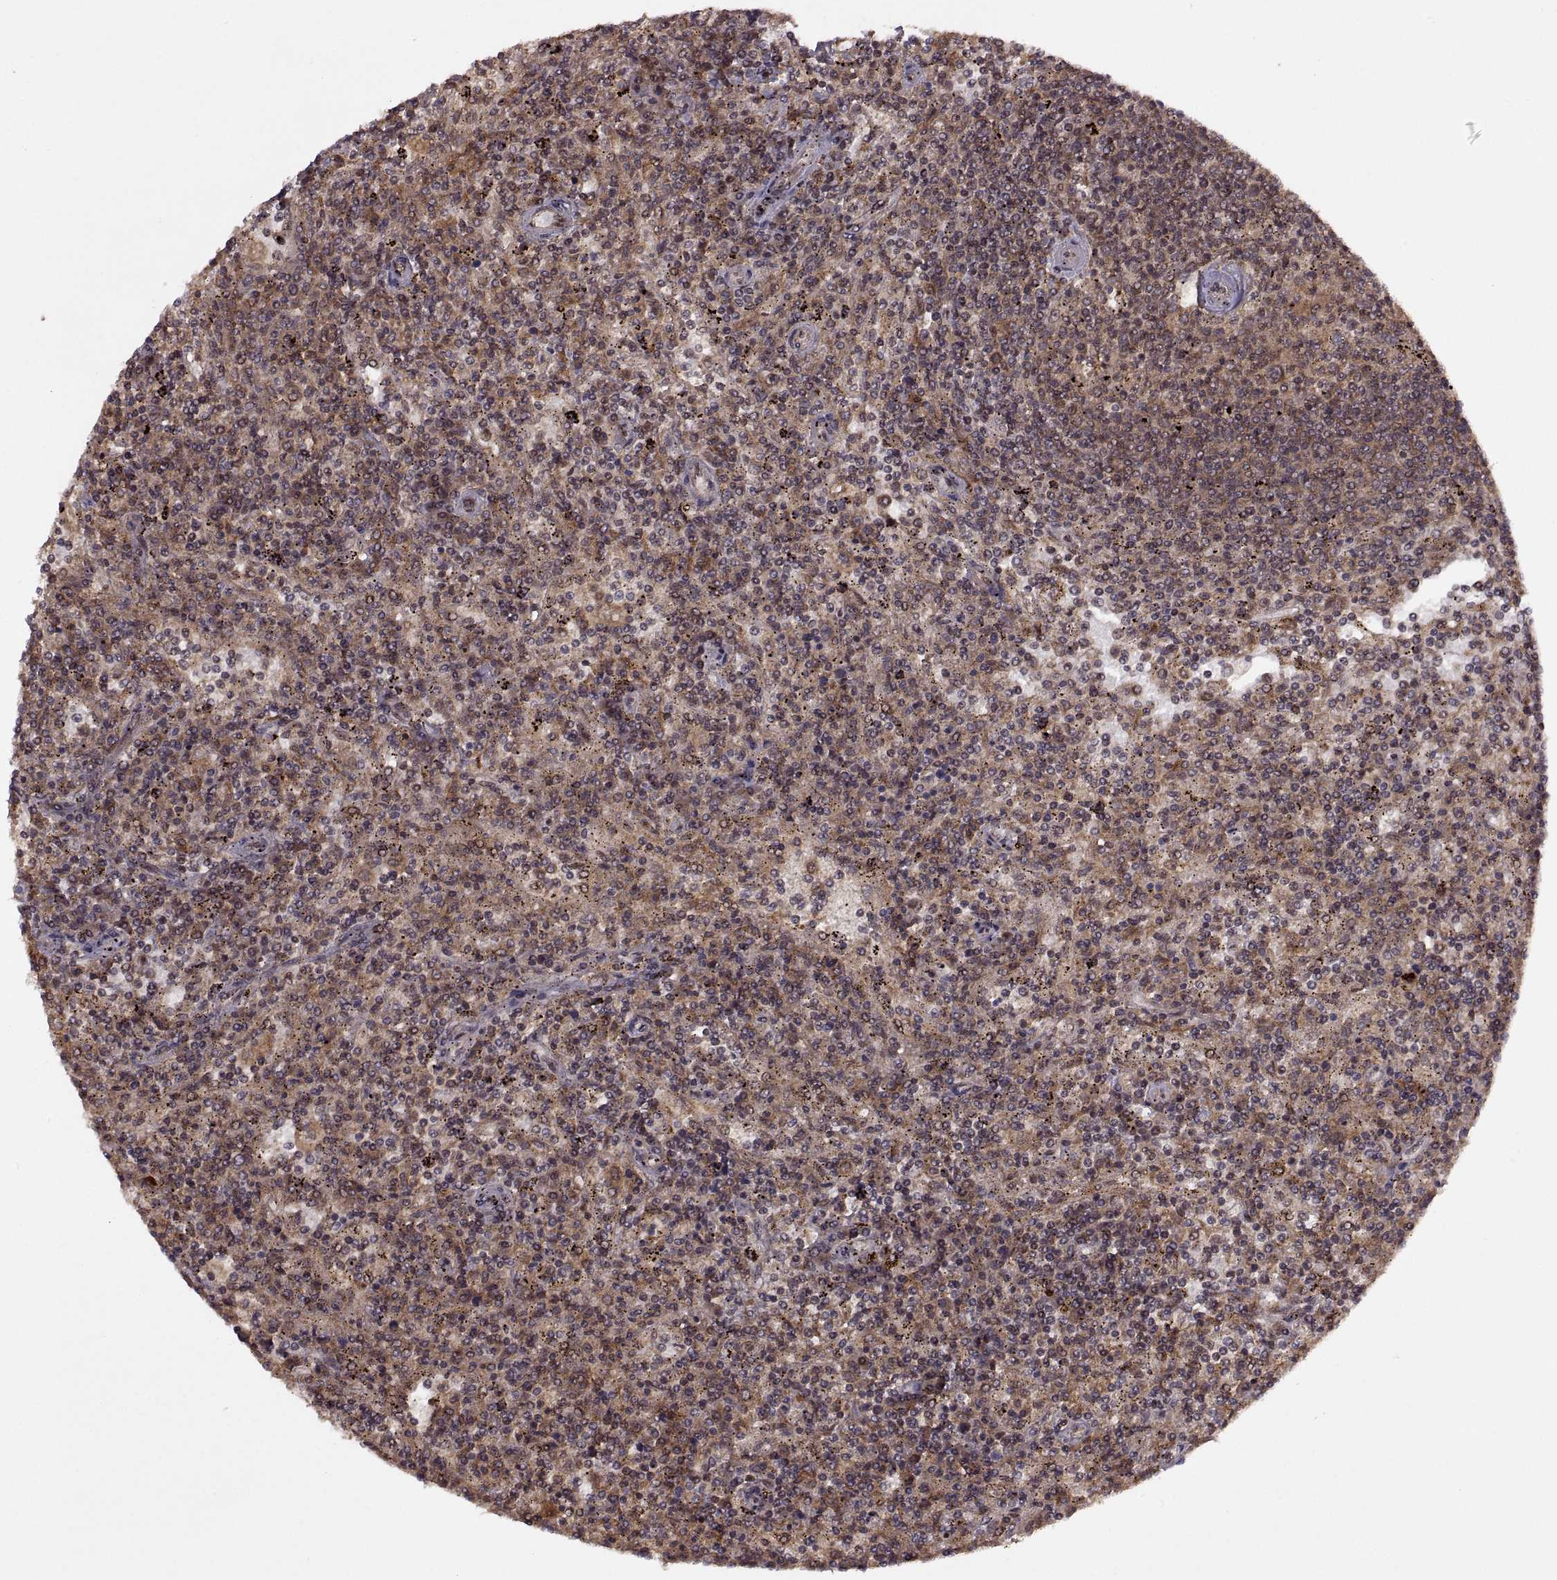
{"staining": {"intensity": "weak", "quantity": ">75%", "location": "cytoplasmic/membranous"}, "tissue": "lymphoma", "cell_type": "Tumor cells", "image_type": "cancer", "snomed": [{"axis": "morphology", "description": "Malignant lymphoma, non-Hodgkin's type, Low grade"}, {"axis": "topography", "description": "Spleen"}], "caption": "Immunohistochemistry (IHC) histopathology image of human malignant lymphoma, non-Hodgkin's type (low-grade) stained for a protein (brown), which reveals low levels of weak cytoplasmic/membranous expression in about >75% of tumor cells.", "gene": "PTOV1", "patient": {"sex": "male", "age": 62}}